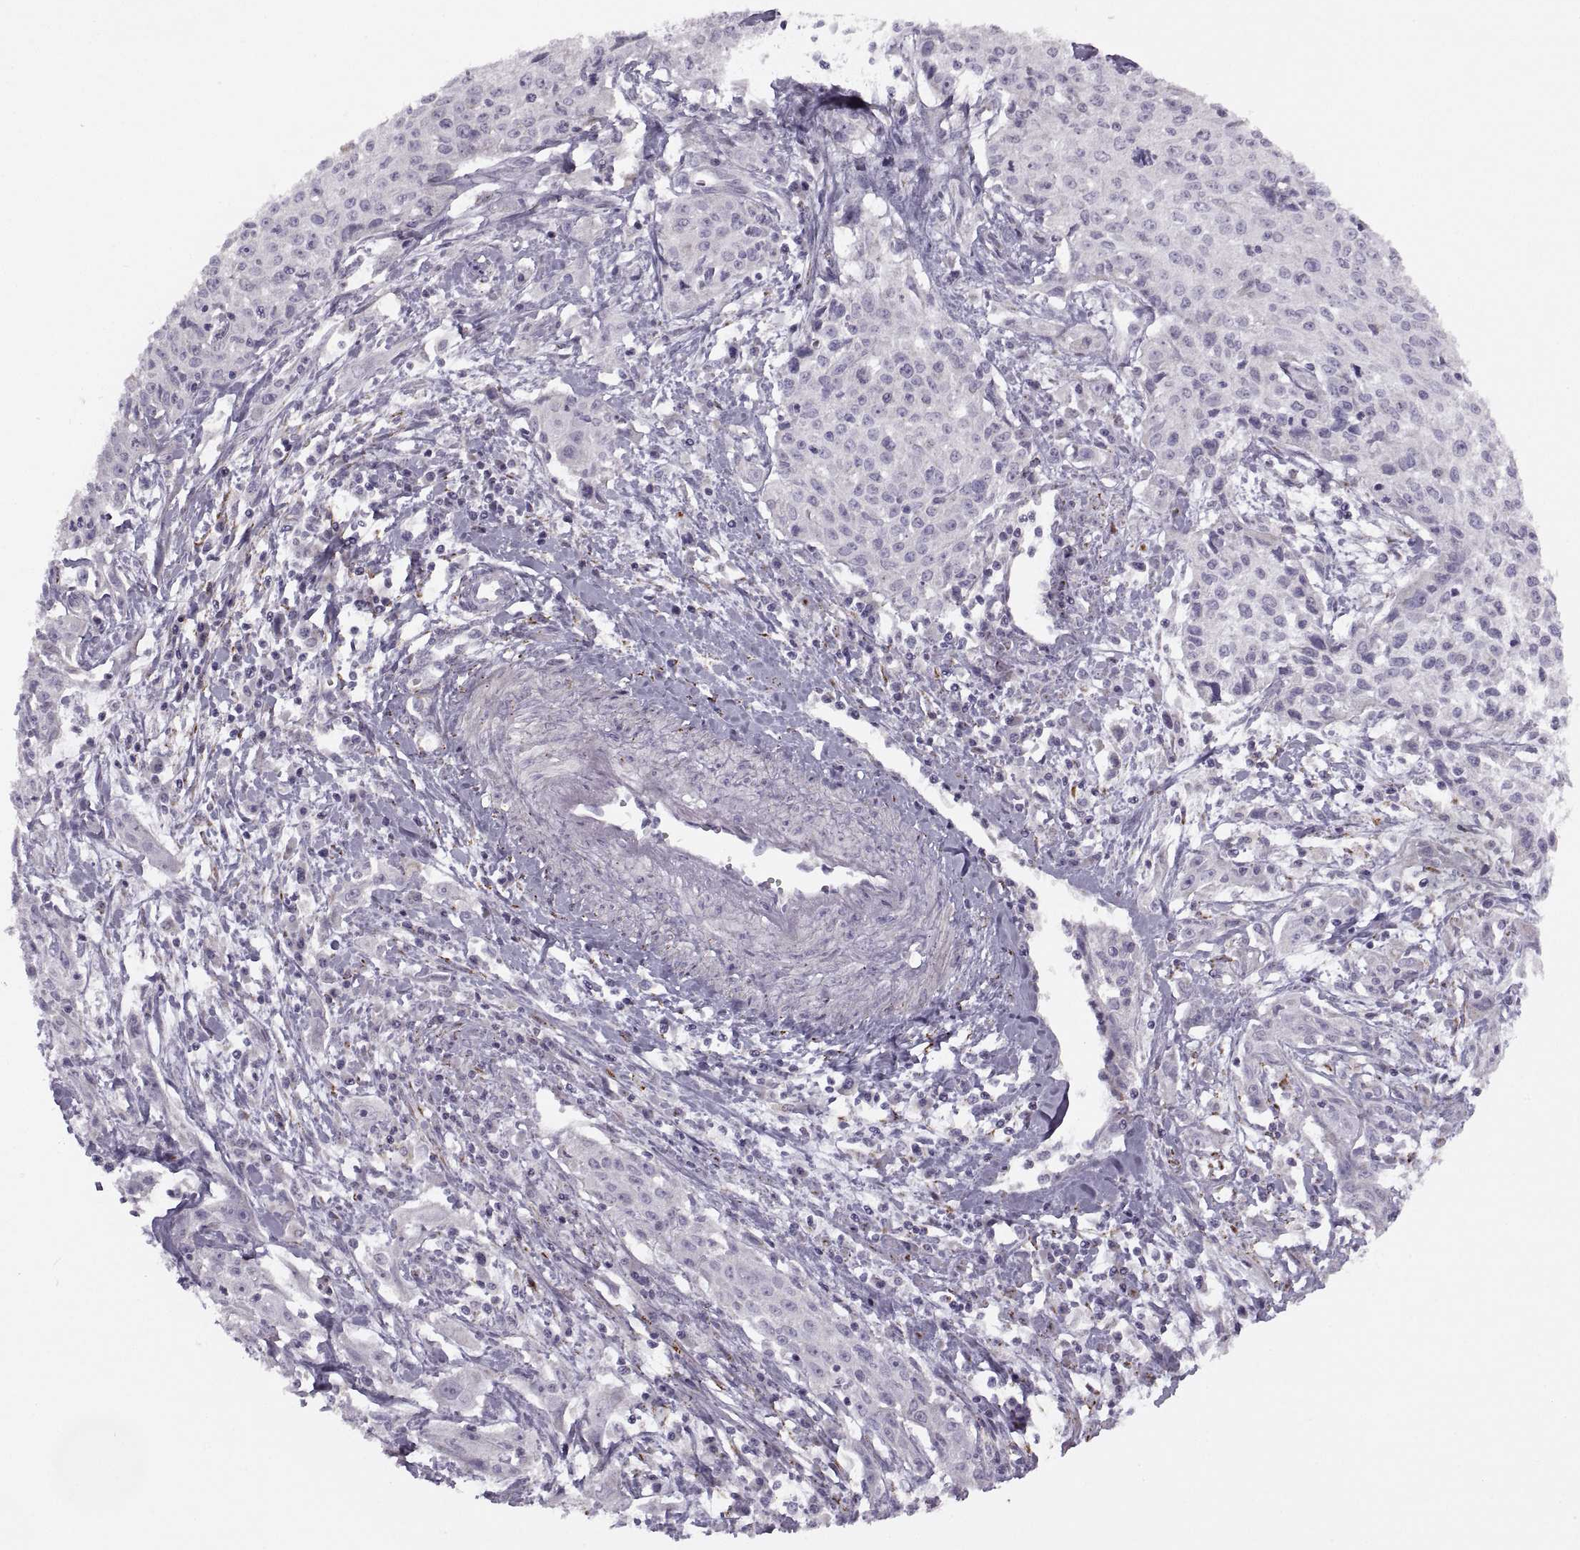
{"staining": {"intensity": "negative", "quantity": "none", "location": "none"}, "tissue": "cervical cancer", "cell_type": "Tumor cells", "image_type": "cancer", "snomed": [{"axis": "morphology", "description": "Squamous cell carcinoma, NOS"}, {"axis": "topography", "description": "Cervix"}], "caption": "There is no significant staining in tumor cells of squamous cell carcinoma (cervical). The staining is performed using DAB (3,3'-diaminobenzidine) brown chromogen with nuclei counter-stained in using hematoxylin.", "gene": "PIERCE1", "patient": {"sex": "female", "age": 38}}